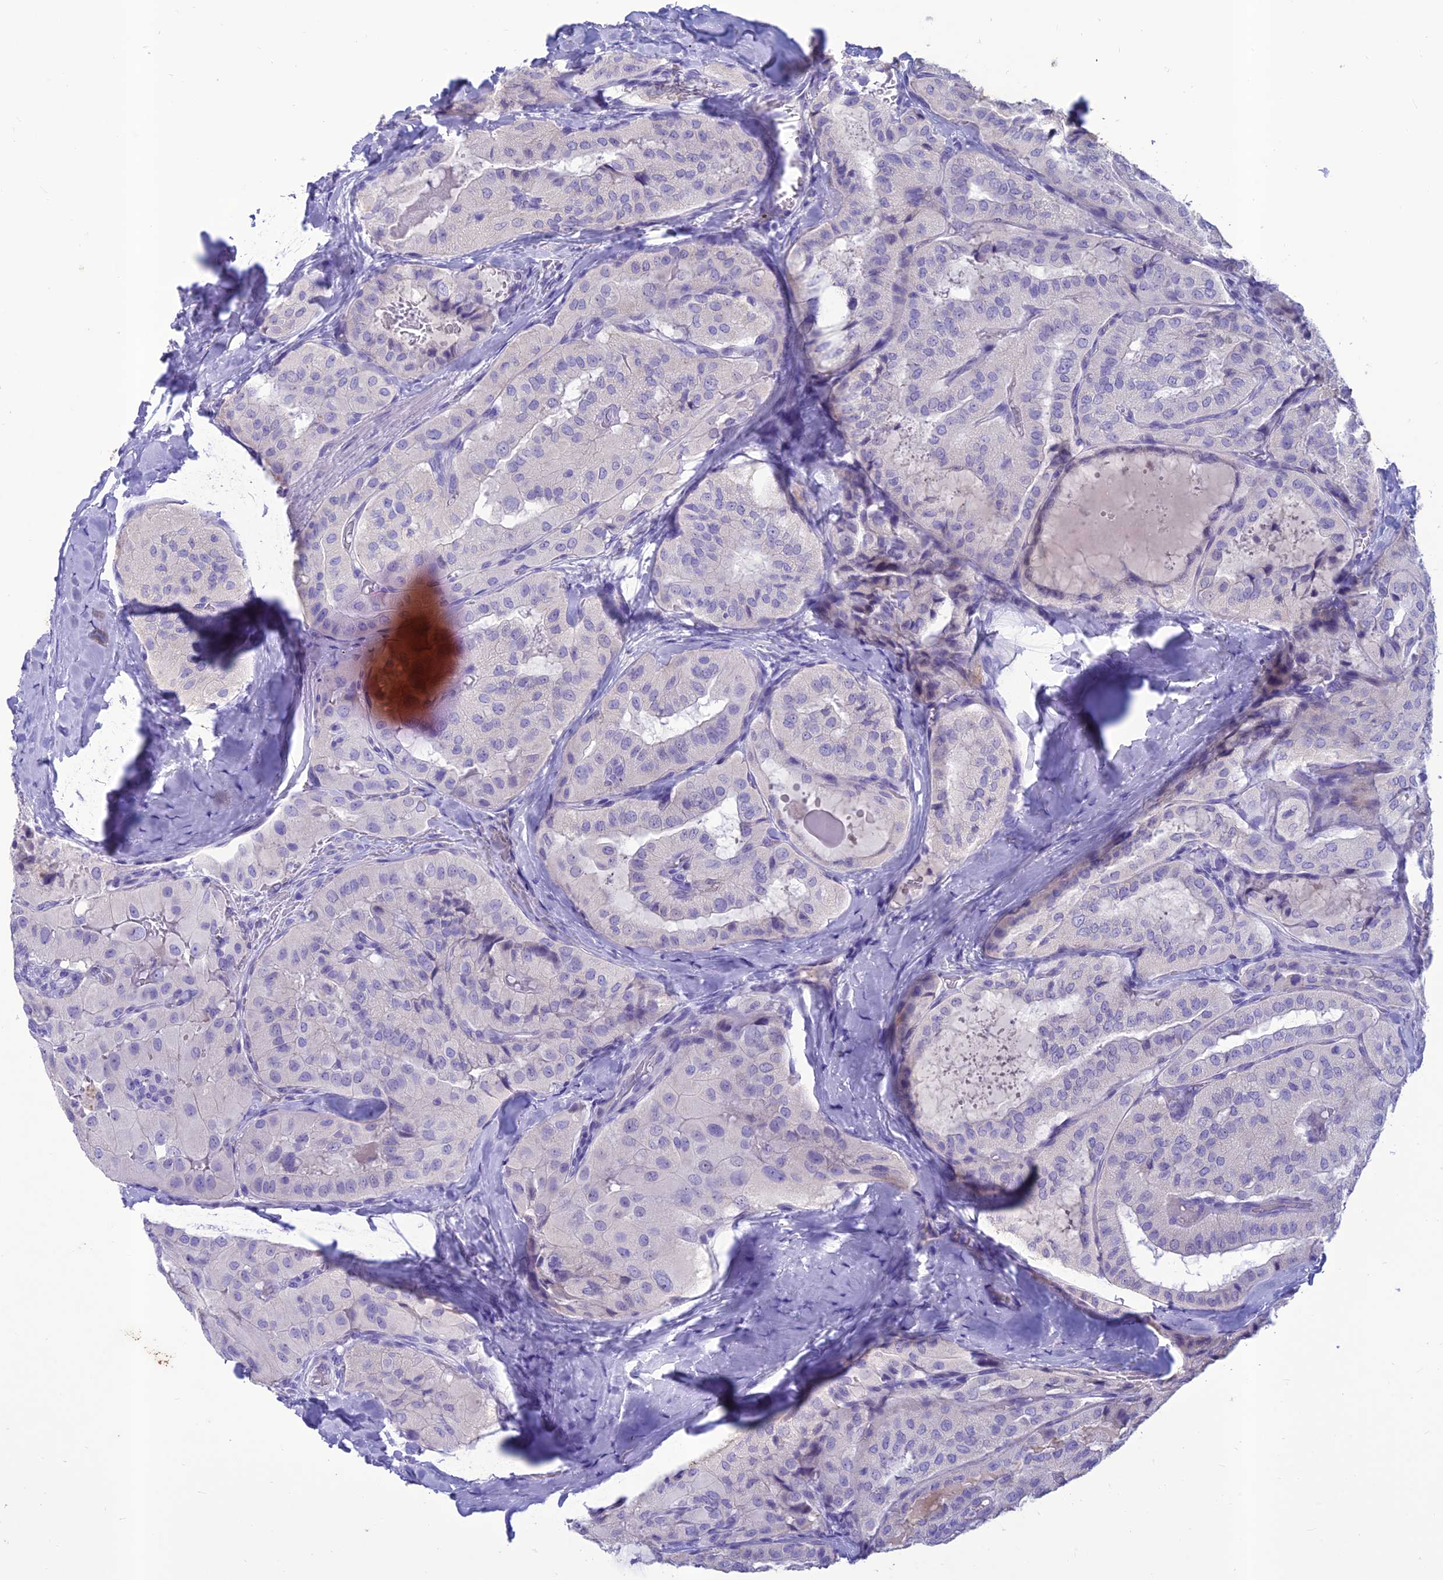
{"staining": {"intensity": "negative", "quantity": "none", "location": "none"}, "tissue": "thyroid cancer", "cell_type": "Tumor cells", "image_type": "cancer", "snomed": [{"axis": "morphology", "description": "Normal tissue, NOS"}, {"axis": "morphology", "description": "Papillary adenocarcinoma, NOS"}, {"axis": "topography", "description": "Thyroid gland"}], "caption": "Human thyroid cancer (papillary adenocarcinoma) stained for a protein using immunohistochemistry (IHC) reveals no positivity in tumor cells.", "gene": "IFT172", "patient": {"sex": "female", "age": 59}}